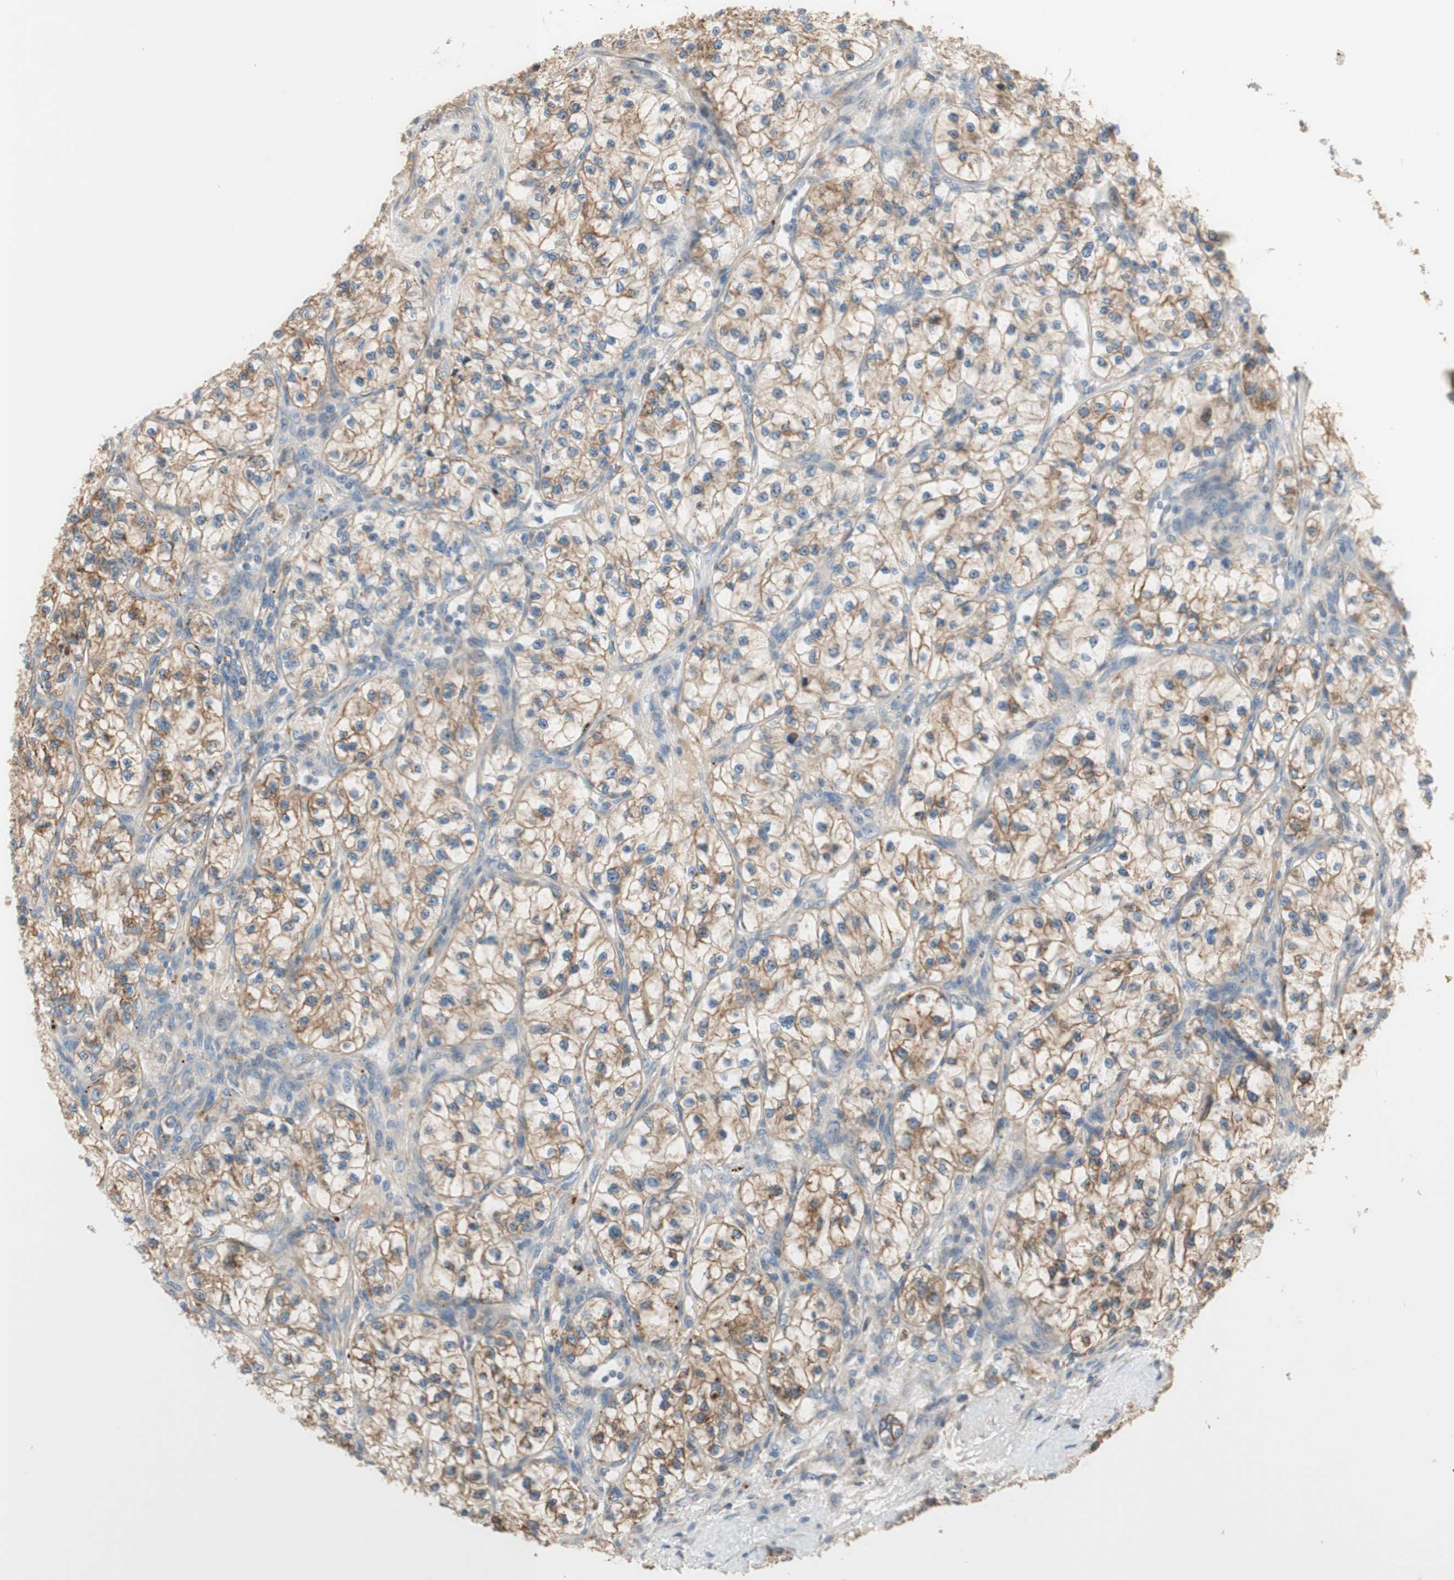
{"staining": {"intensity": "weak", "quantity": "25%-75%", "location": "cytoplasmic/membranous"}, "tissue": "renal cancer", "cell_type": "Tumor cells", "image_type": "cancer", "snomed": [{"axis": "morphology", "description": "Adenocarcinoma, NOS"}, {"axis": "topography", "description": "Kidney"}], "caption": "Protein expression analysis of renal adenocarcinoma demonstrates weak cytoplasmic/membranous staining in approximately 25%-75% of tumor cells.", "gene": "PTPN21", "patient": {"sex": "female", "age": 57}}